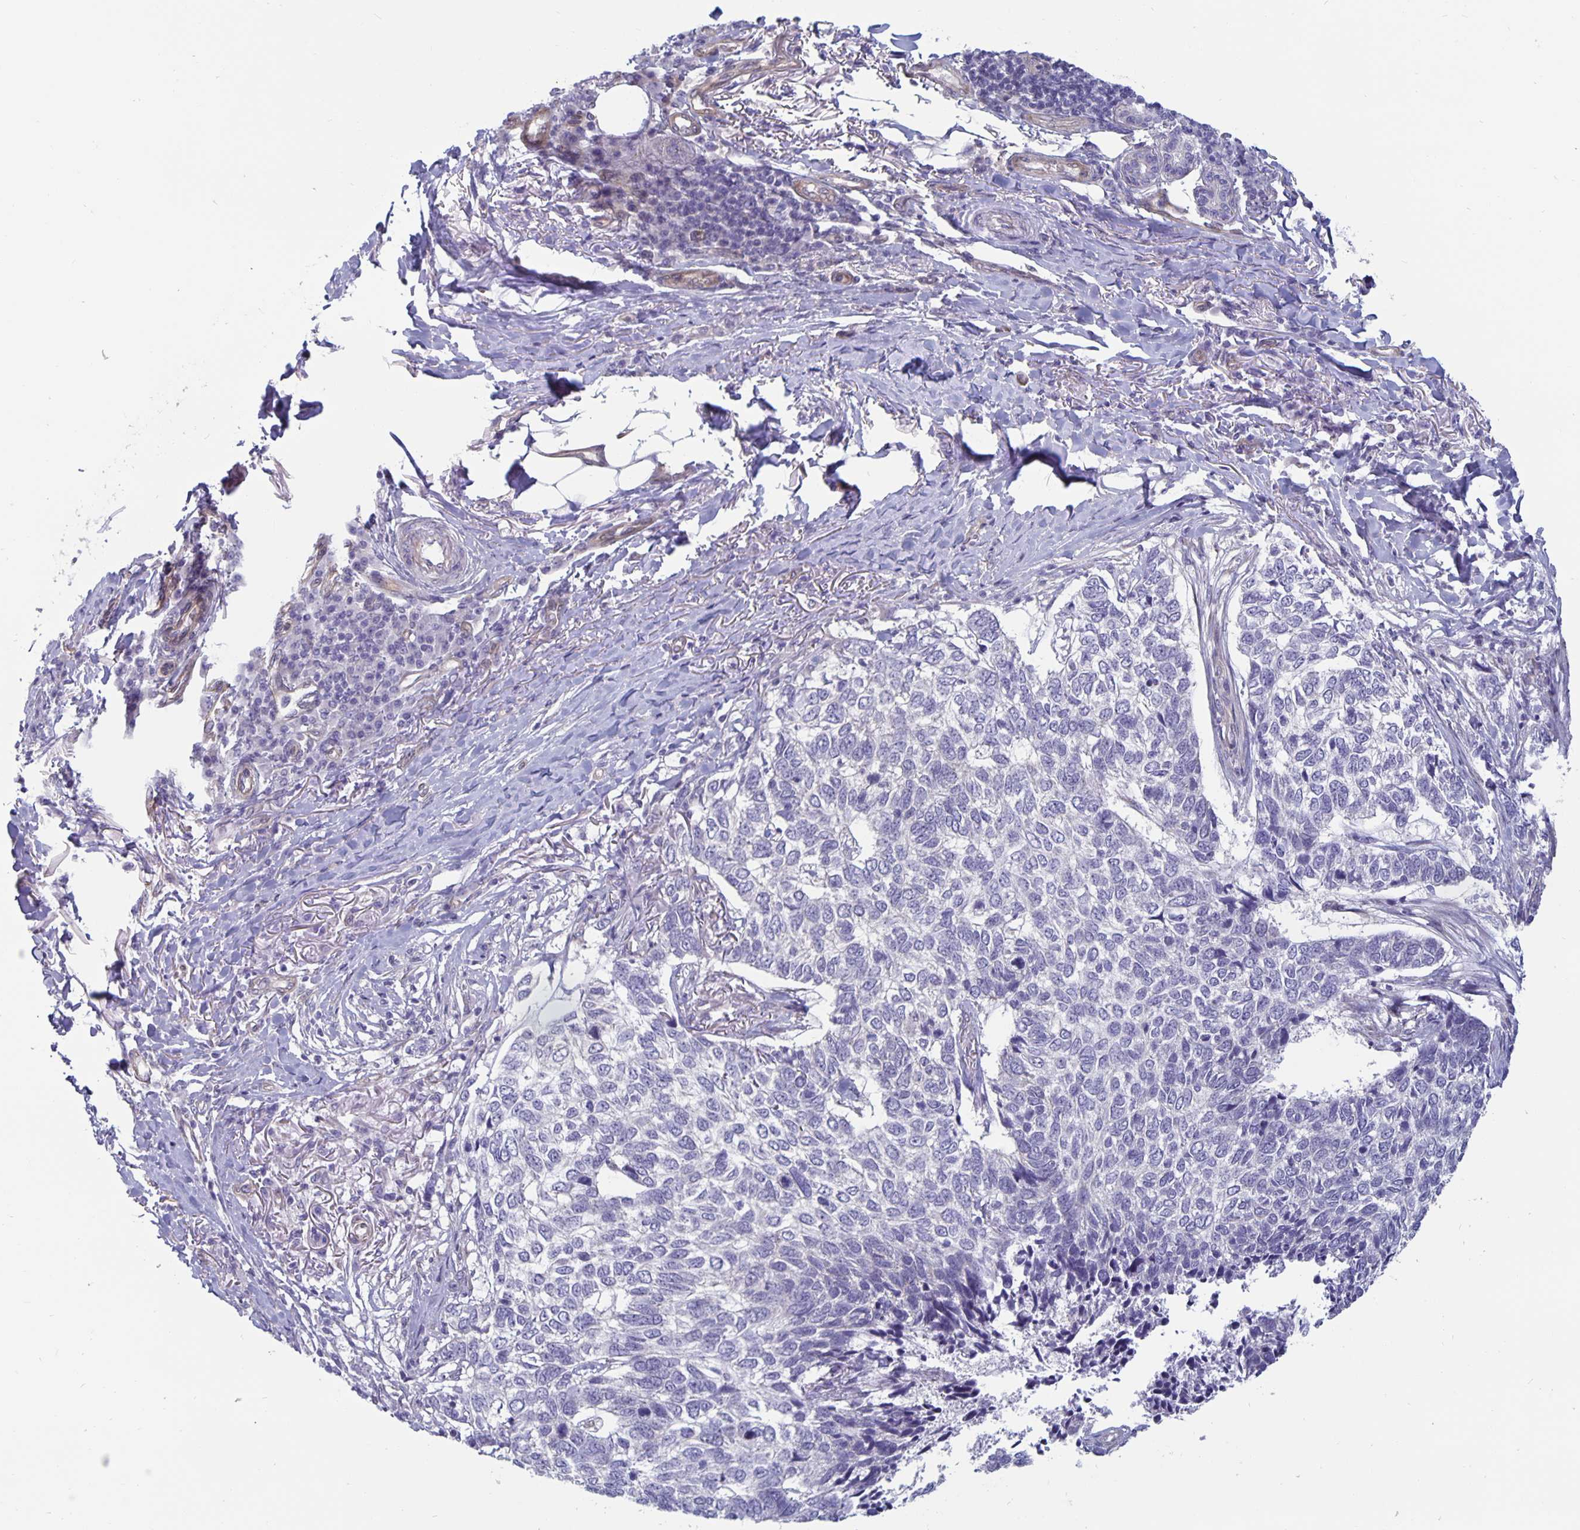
{"staining": {"intensity": "negative", "quantity": "none", "location": "none"}, "tissue": "skin cancer", "cell_type": "Tumor cells", "image_type": "cancer", "snomed": [{"axis": "morphology", "description": "Basal cell carcinoma"}, {"axis": "topography", "description": "Skin"}], "caption": "IHC photomicrograph of neoplastic tissue: human skin cancer stained with DAB demonstrates no significant protein expression in tumor cells.", "gene": "PLCB3", "patient": {"sex": "female", "age": 65}}